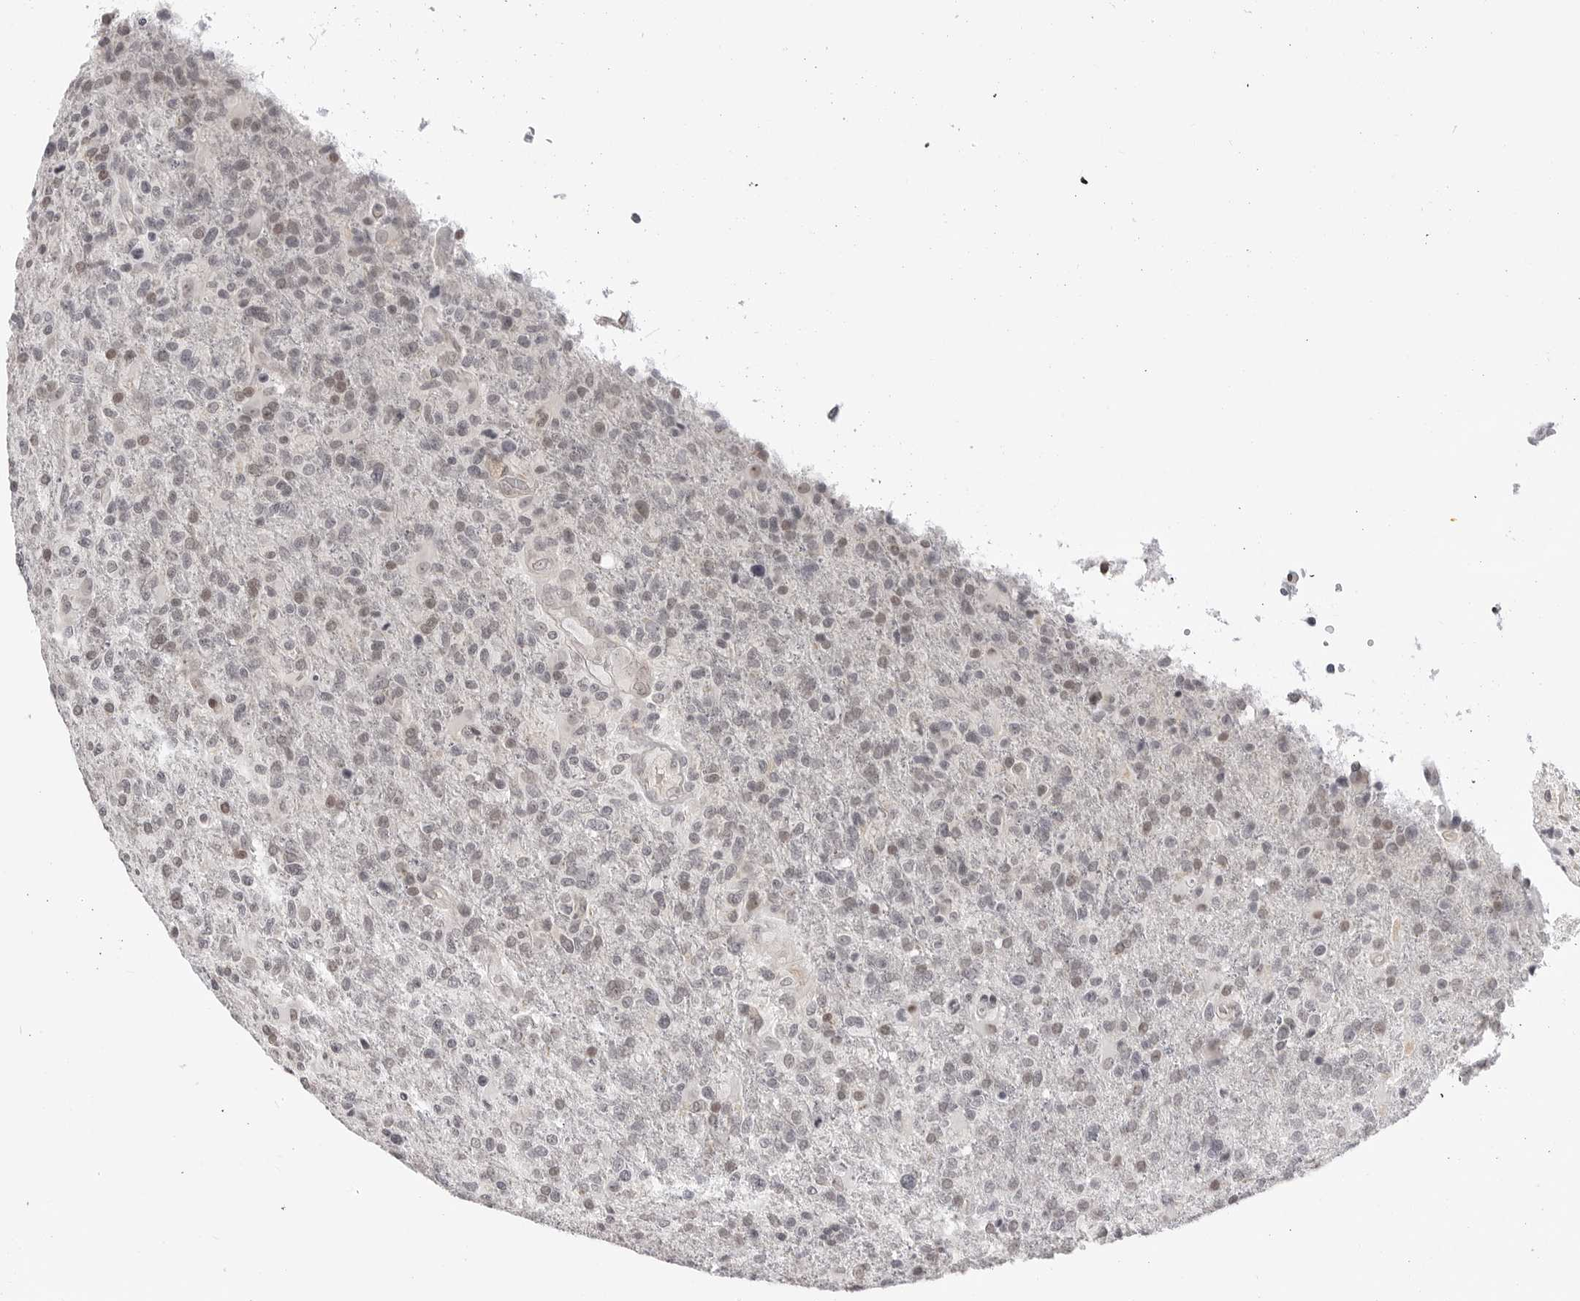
{"staining": {"intensity": "weak", "quantity": "25%-75%", "location": "nuclear"}, "tissue": "glioma", "cell_type": "Tumor cells", "image_type": "cancer", "snomed": [{"axis": "morphology", "description": "Glioma, malignant, High grade"}, {"axis": "topography", "description": "Brain"}], "caption": "Protein staining of glioma tissue exhibits weak nuclear expression in approximately 25%-75% of tumor cells.", "gene": "C8orf33", "patient": {"sex": "male", "age": 72}}